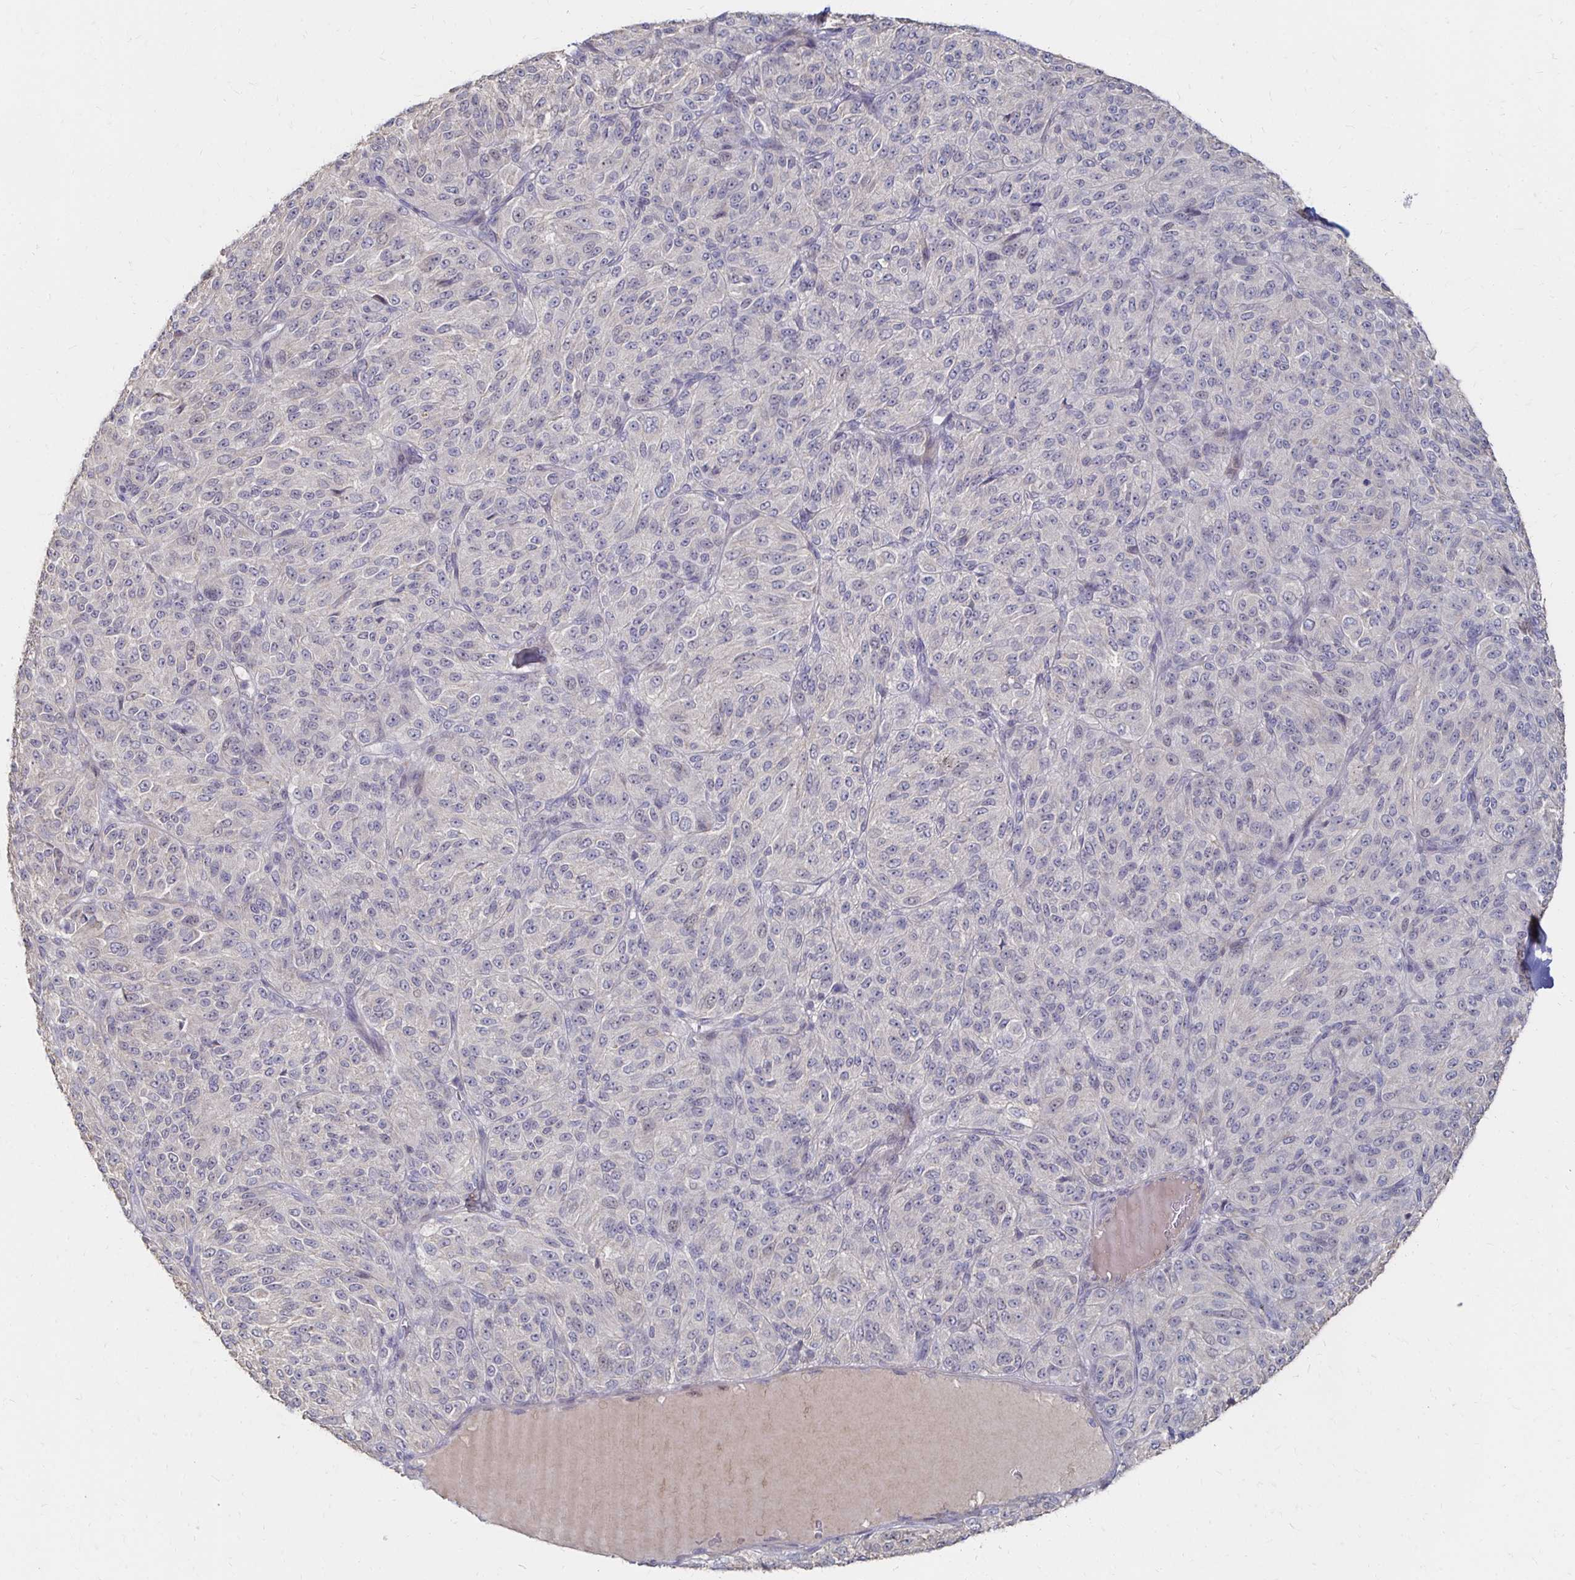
{"staining": {"intensity": "negative", "quantity": "none", "location": "none"}, "tissue": "melanoma", "cell_type": "Tumor cells", "image_type": "cancer", "snomed": [{"axis": "morphology", "description": "Malignant melanoma, Metastatic site"}, {"axis": "topography", "description": "Brain"}], "caption": "The IHC image has no significant expression in tumor cells of malignant melanoma (metastatic site) tissue.", "gene": "ZNF727", "patient": {"sex": "female", "age": 56}}